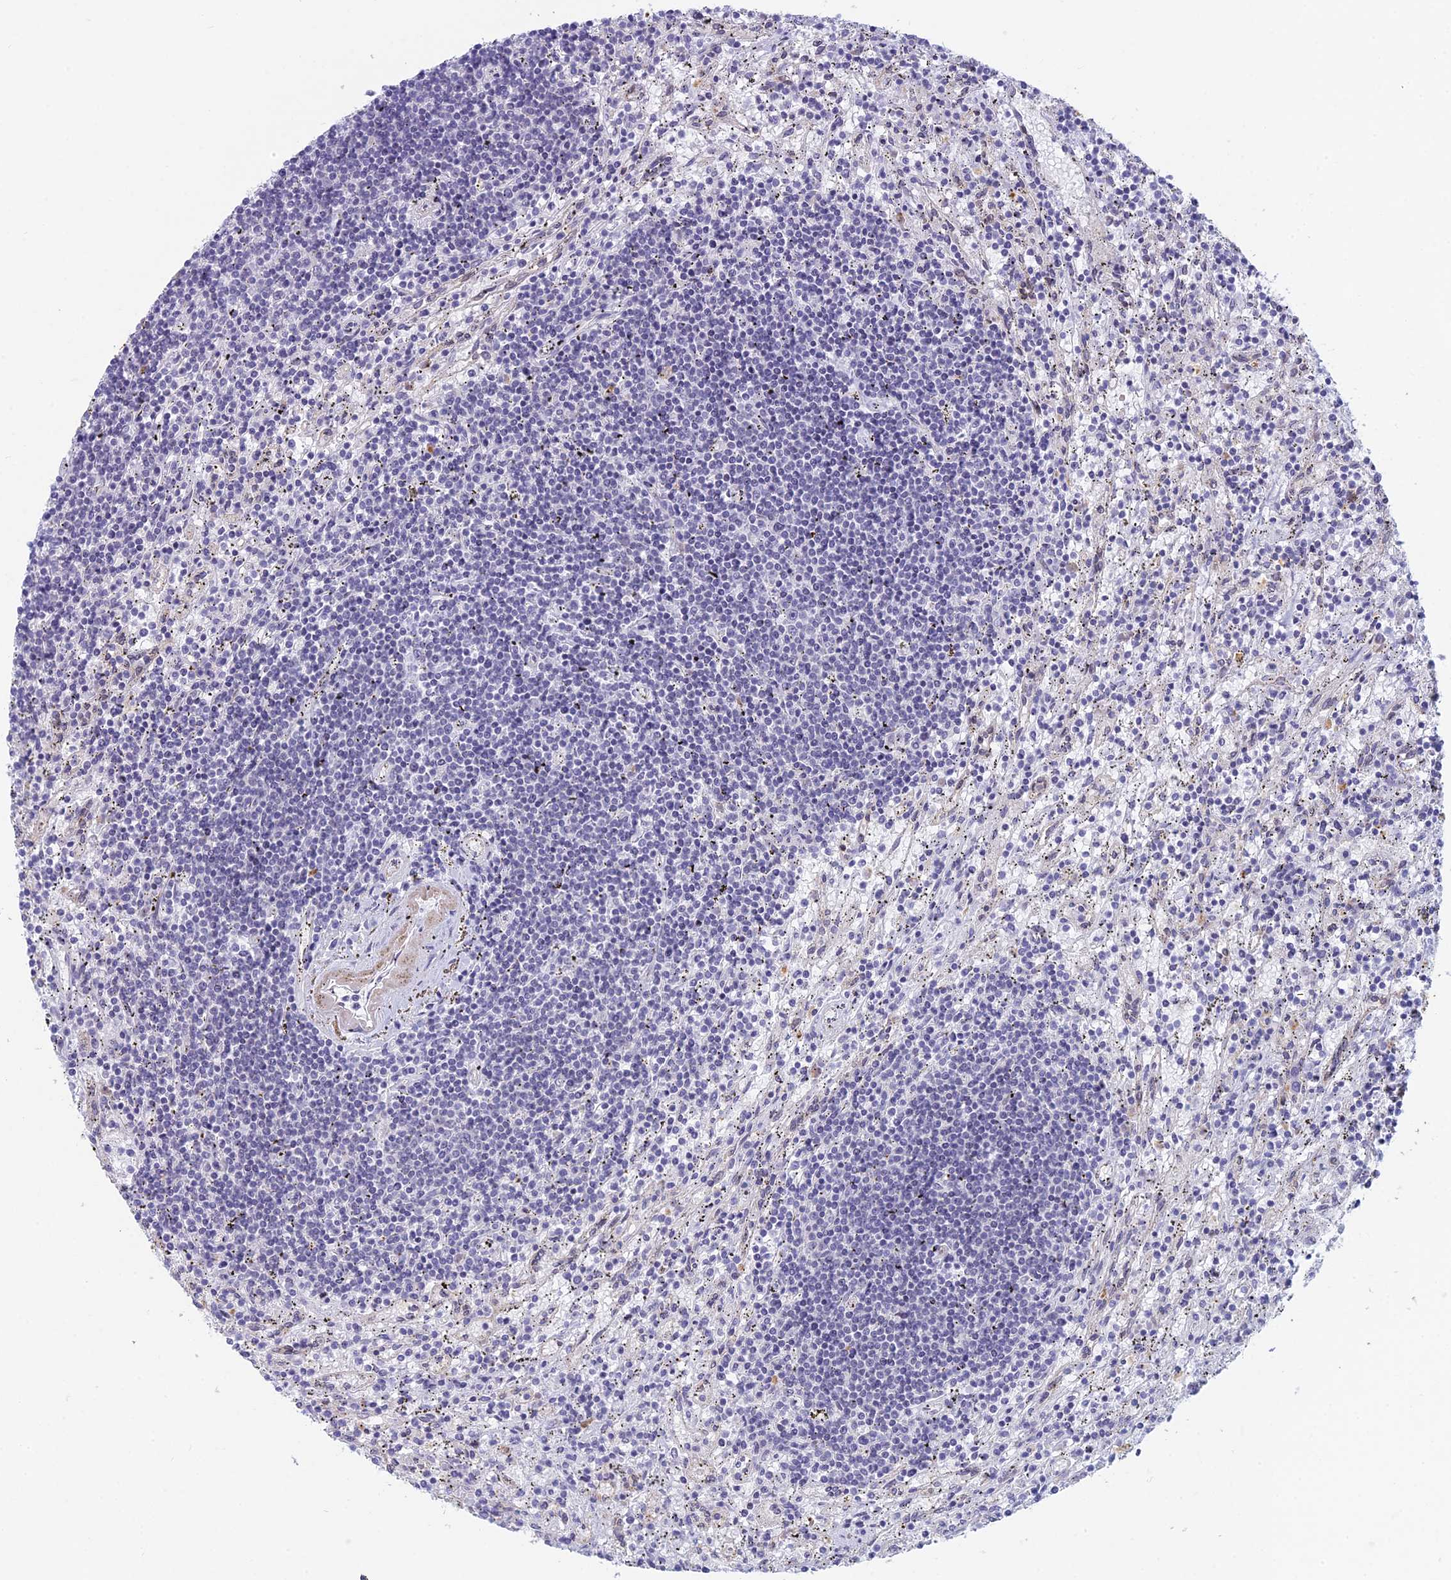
{"staining": {"intensity": "negative", "quantity": "none", "location": "none"}, "tissue": "lymphoma", "cell_type": "Tumor cells", "image_type": "cancer", "snomed": [{"axis": "morphology", "description": "Malignant lymphoma, non-Hodgkin's type, Low grade"}, {"axis": "topography", "description": "Spleen"}], "caption": "The micrograph exhibits no staining of tumor cells in low-grade malignant lymphoma, non-Hodgkin's type.", "gene": "PPP1R26", "patient": {"sex": "male", "age": 76}}